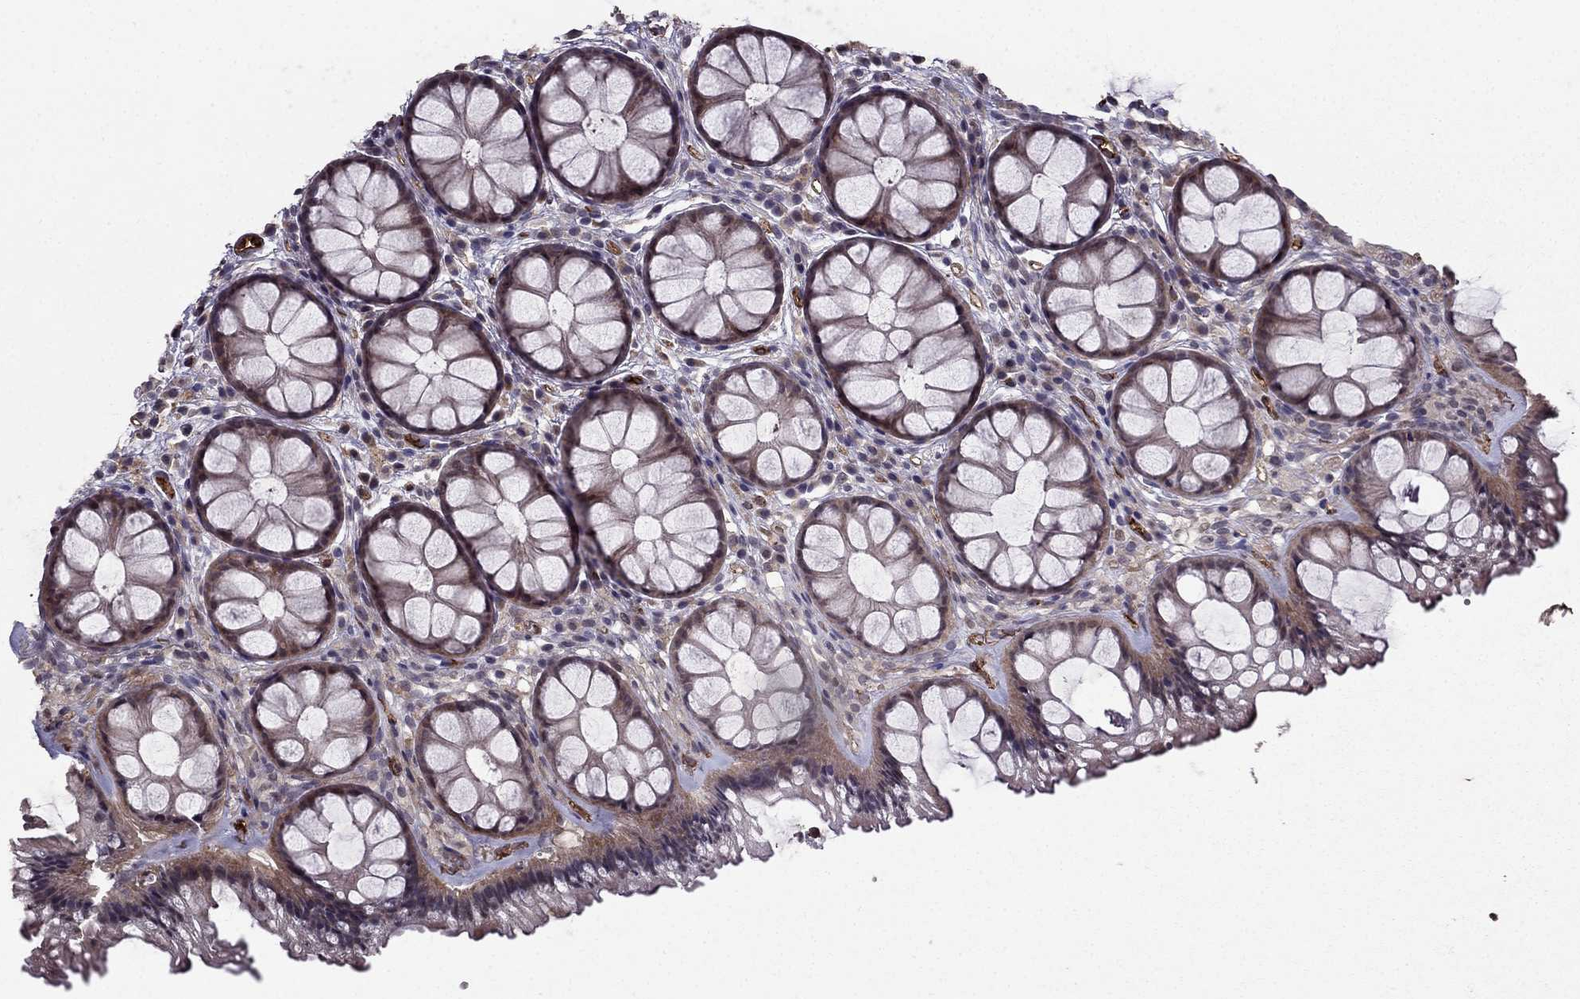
{"staining": {"intensity": "negative", "quantity": "none", "location": "none"}, "tissue": "rectum", "cell_type": "Glandular cells", "image_type": "normal", "snomed": [{"axis": "morphology", "description": "Normal tissue, NOS"}, {"axis": "topography", "description": "Rectum"}], "caption": "Immunohistochemical staining of normal human rectum reveals no significant expression in glandular cells. (DAB (3,3'-diaminobenzidine) immunohistochemistry (IHC), high magnification).", "gene": "RASIP1", "patient": {"sex": "female", "age": 62}}